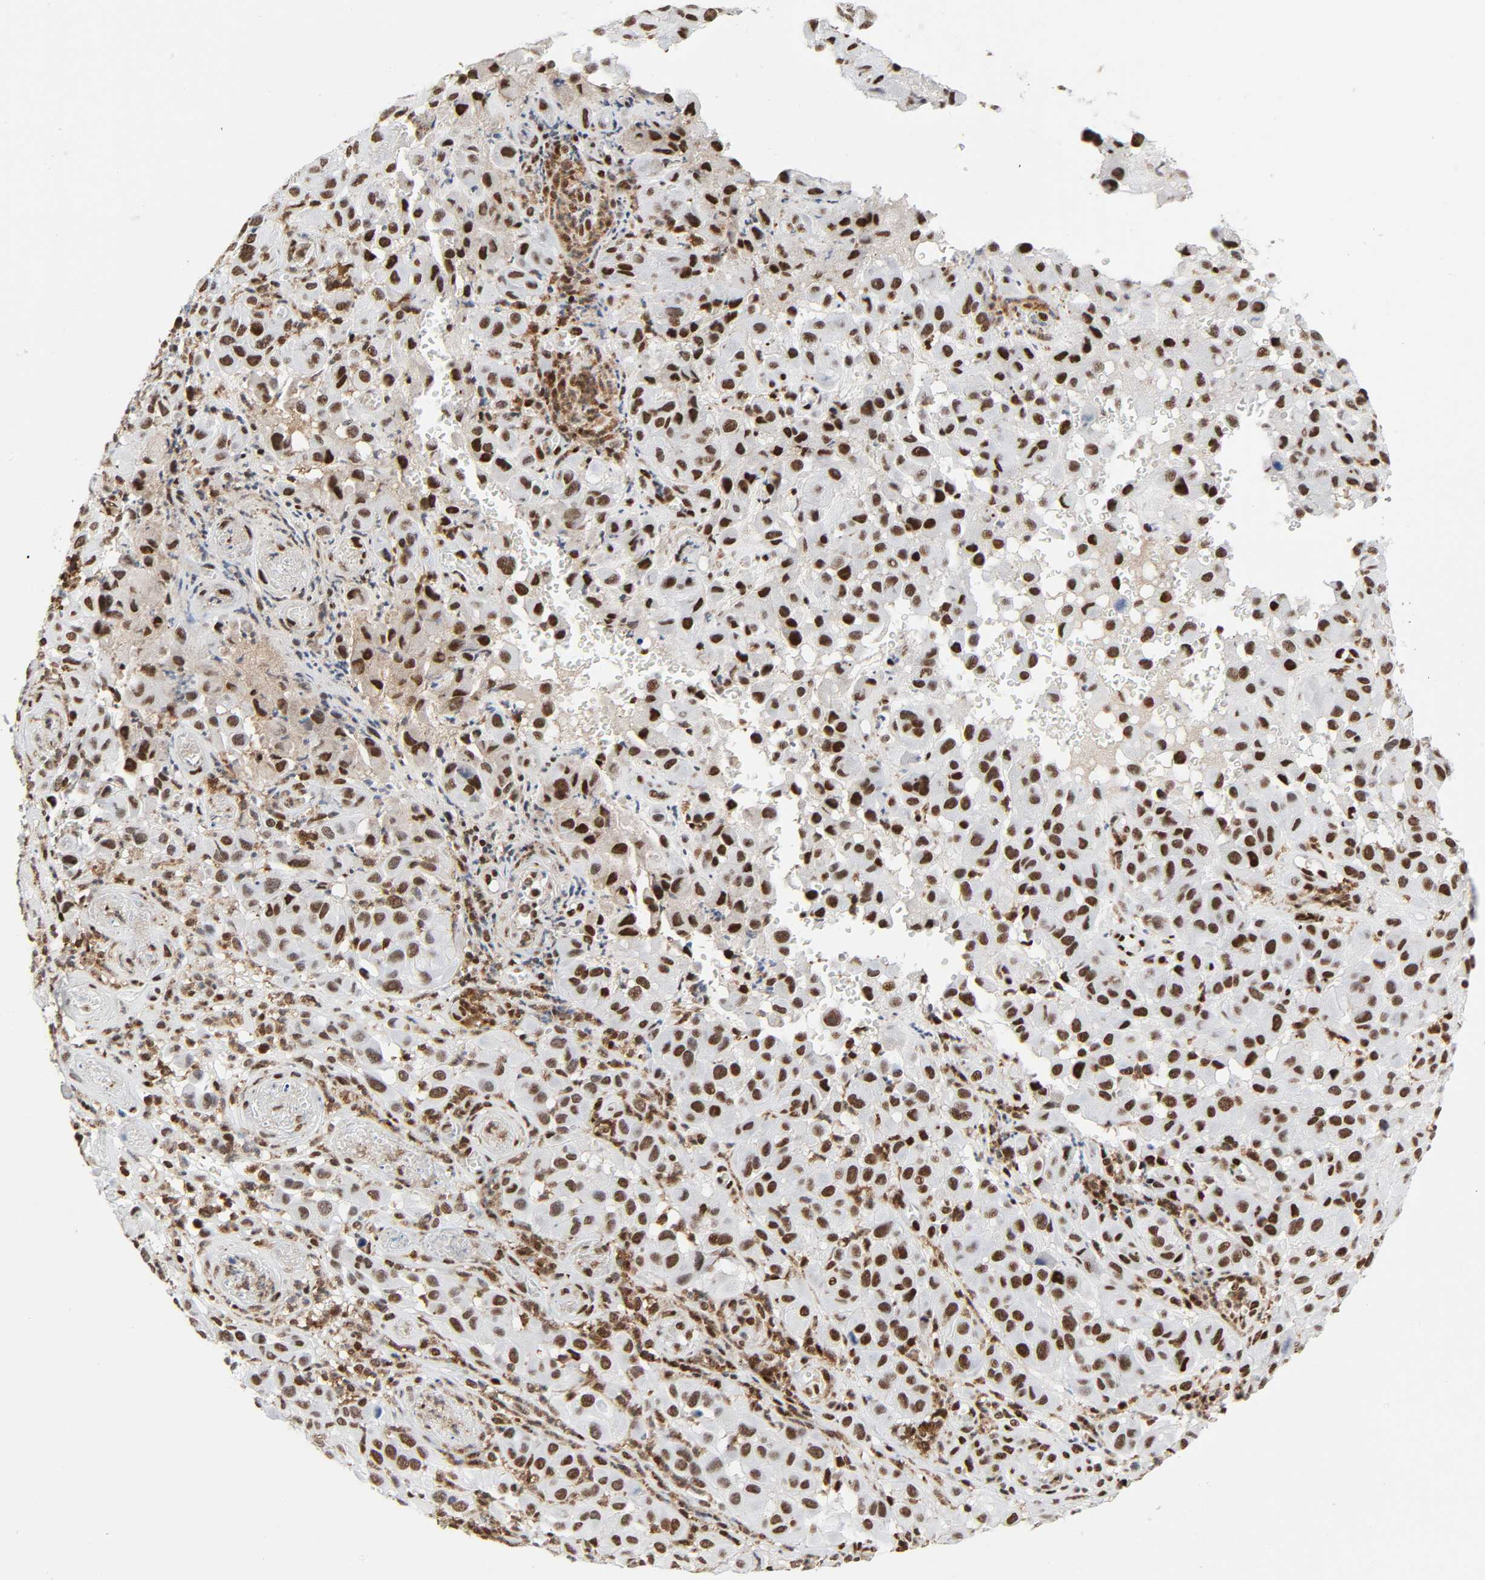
{"staining": {"intensity": "strong", "quantity": ">75%", "location": "nuclear"}, "tissue": "melanoma", "cell_type": "Tumor cells", "image_type": "cancer", "snomed": [{"axis": "morphology", "description": "Malignant melanoma, NOS"}, {"axis": "topography", "description": "Skin"}], "caption": "Strong nuclear positivity is appreciated in about >75% of tumor cells in malignant melanoma.", "gene": "WAS", "patient": {"sex": "female", "age": 21}}